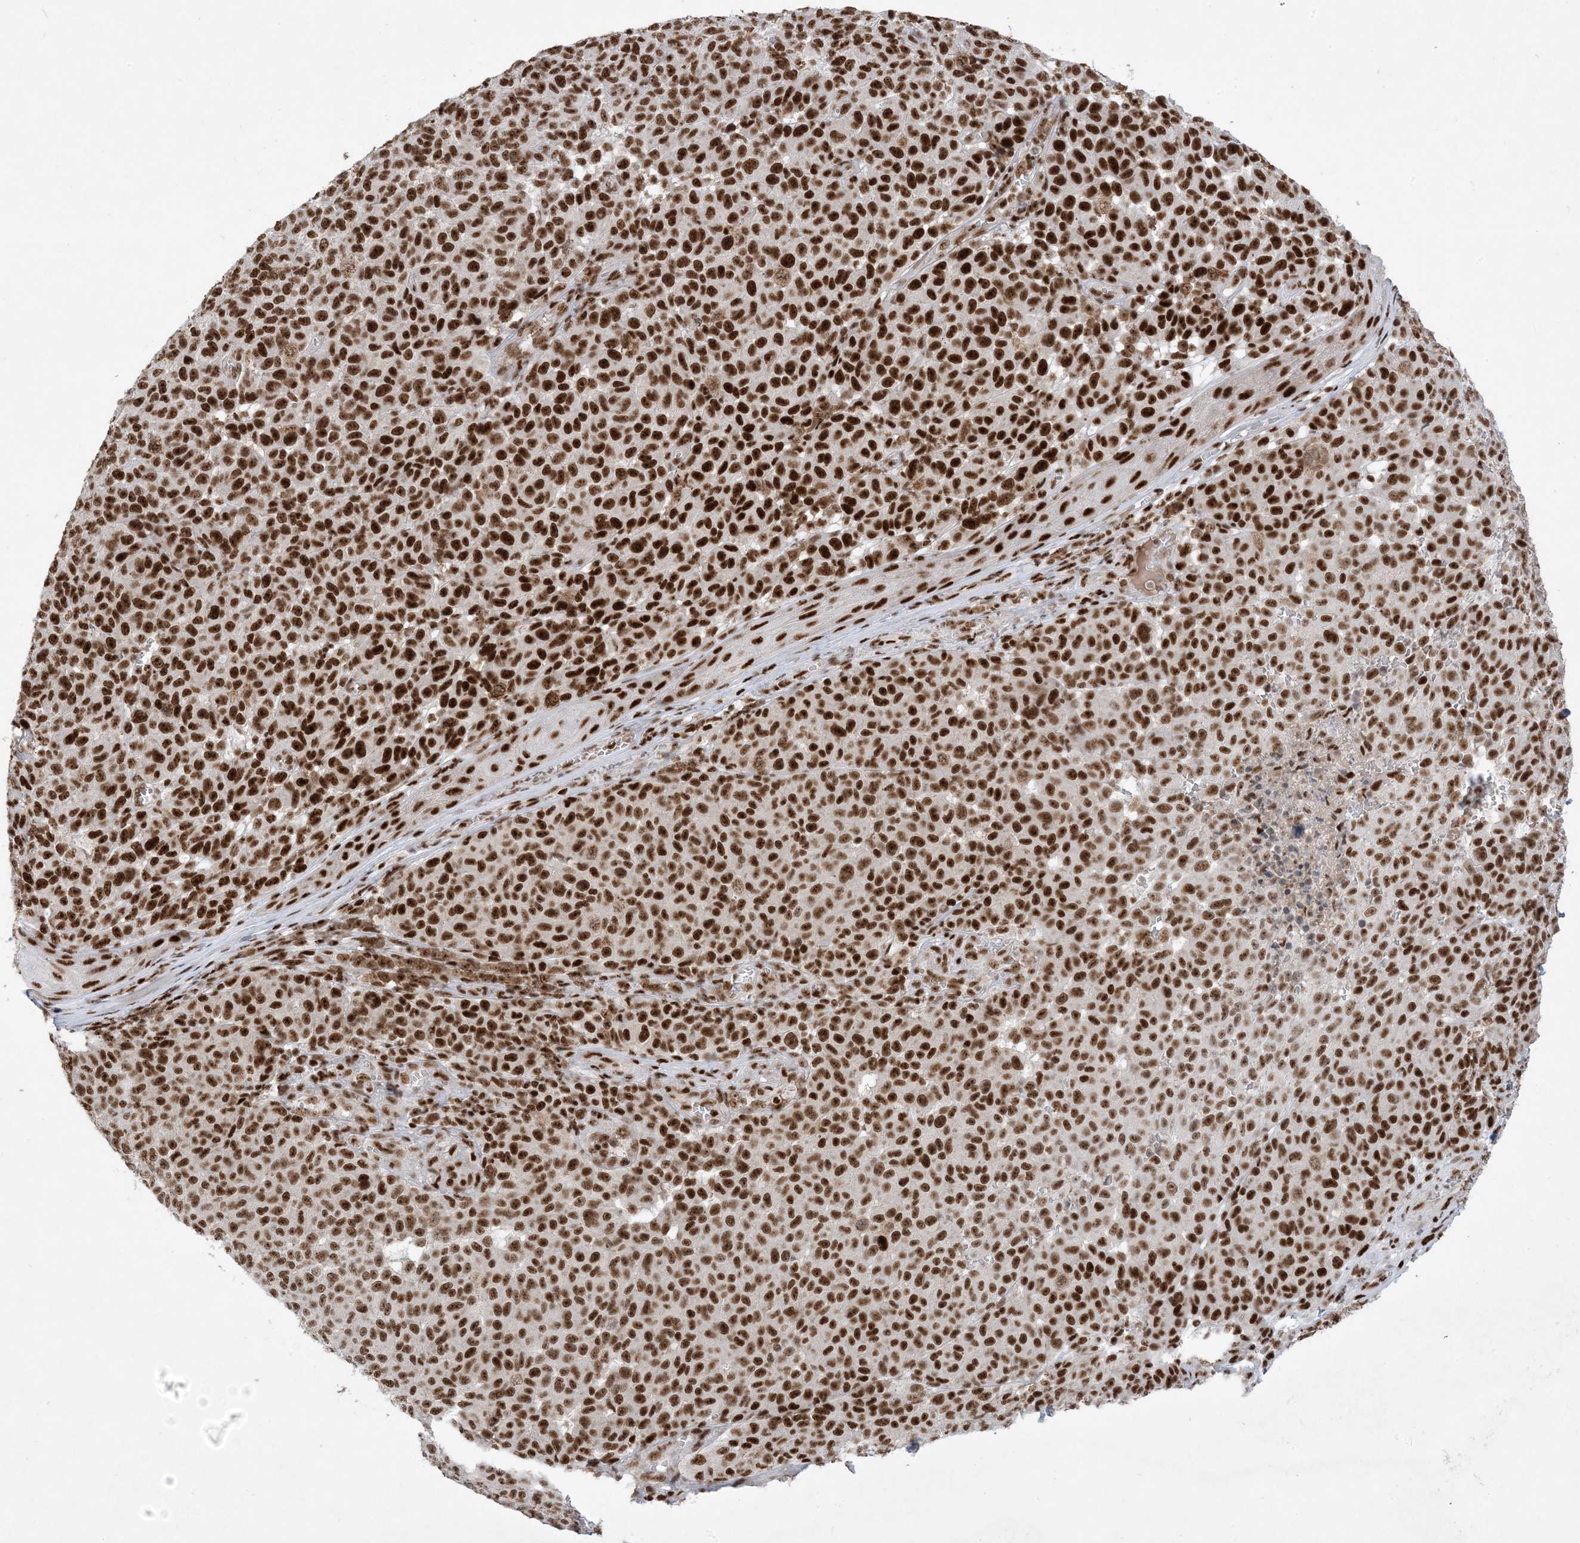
{"staining": {"intensity": "strong", "quantity": ">75%", "location": "nuclear"}, "tissue": "melanoma", "cell_type": "Tumor cells", "image_type": "cancer", "snomed": [{"axis": "morphology", "description": "Malignant melanoma, NOS"}, {"axis": "topography", "description": "Skin"}], "caption": "An immunohistochemistry (IHC) micrograph of tumor tissue is shown. Protein staining in brown labels strong nuclear positivity in malignant melanoma within tumor cells.", "gene": "PPIL2", "patient": {"sex": "male", "age": 49}}